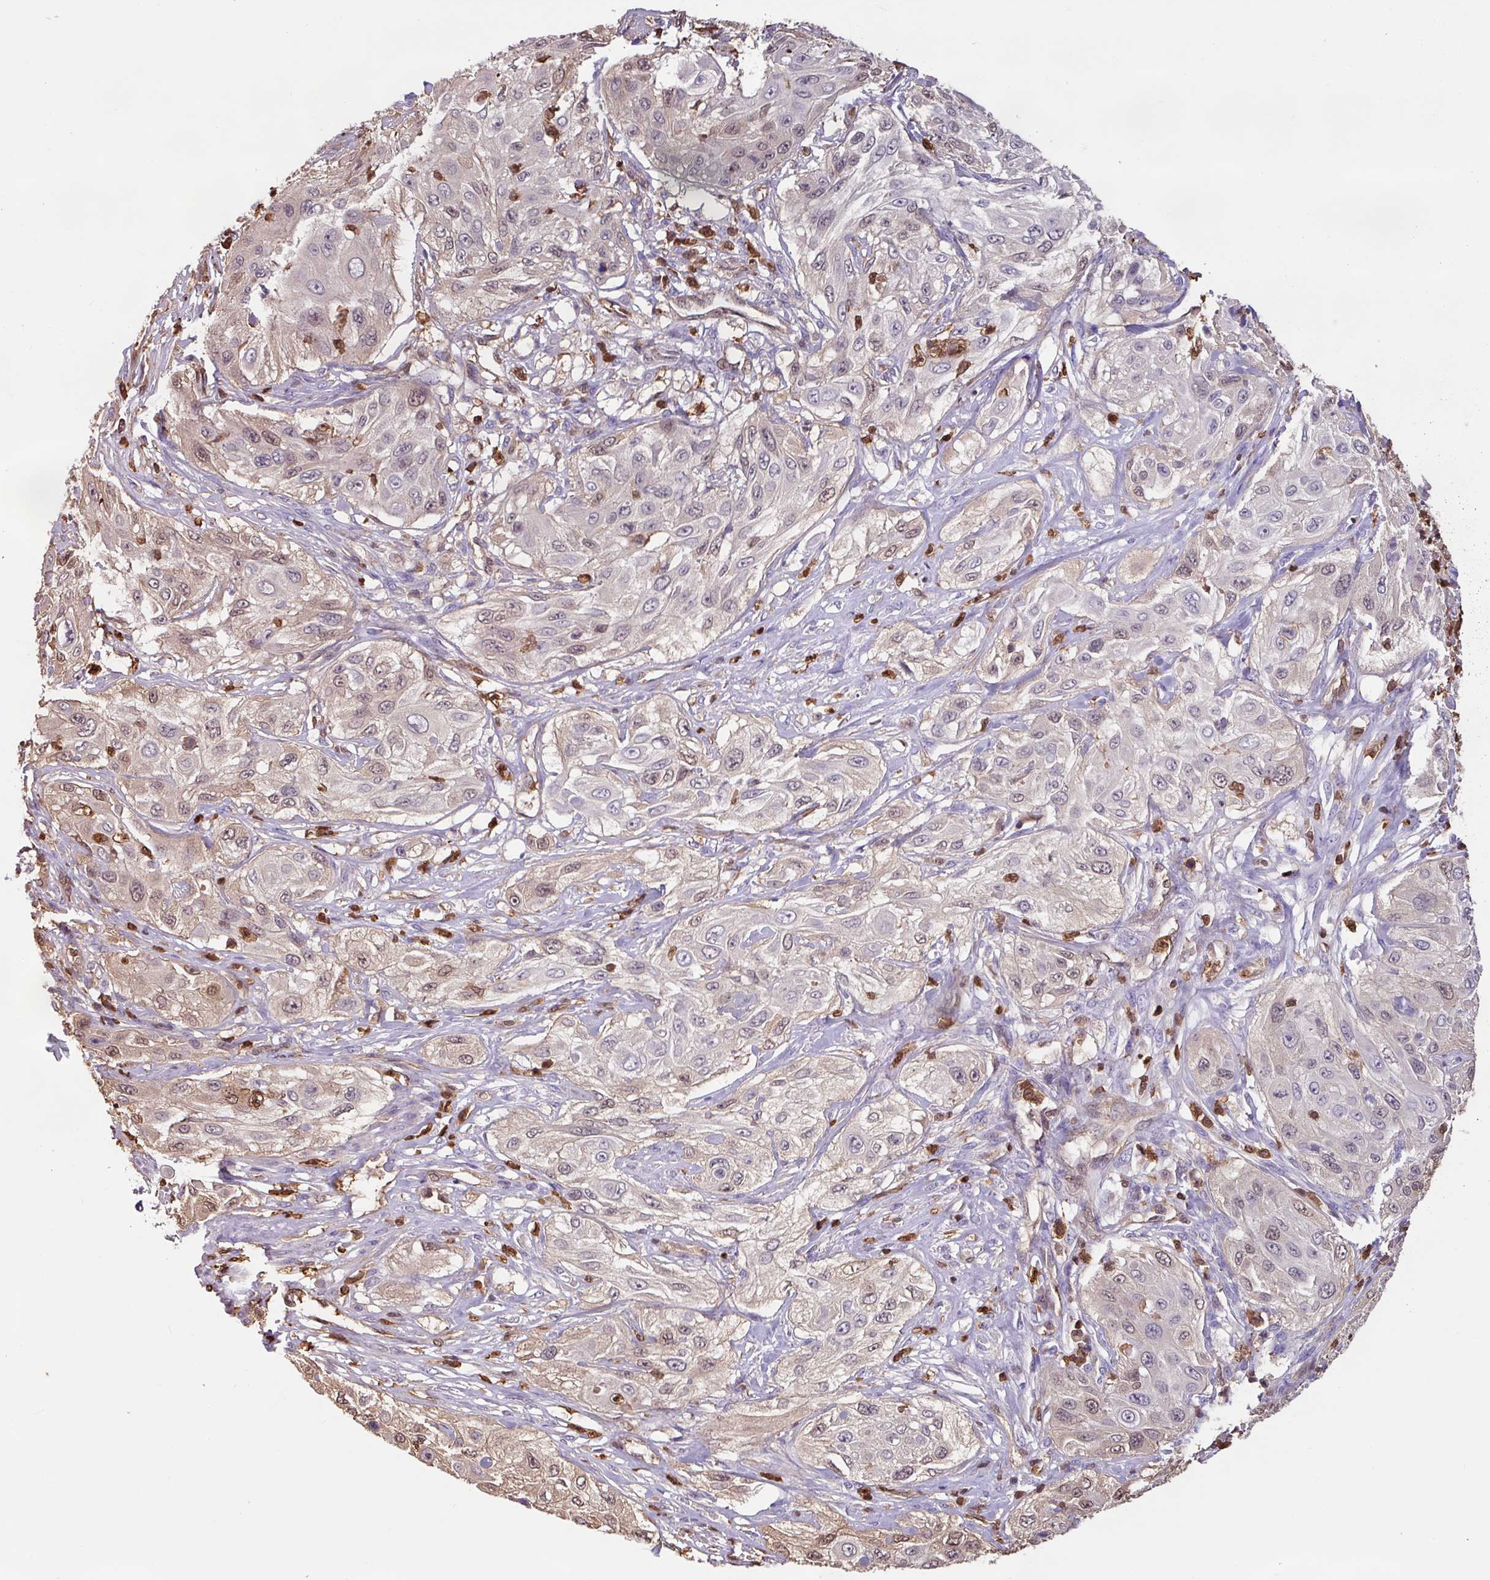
{"staining": {"intensity": "weak", "quantity": "<25%", "location": "cytoplasmic/membranous,nuclear"}, "tissue": "cervical cancer", "cell_type": "Tumor cells", "image_type": "cancer", "snomed": [{"axis": "morphology", "description": "Squamous cell carcinoma, NOS"}, {"axis": "topography", "description": "Cervix"}], "caption": "IHC image of neoplastic tissue: cervical cancer (squamous cell carcinoma) stained with DAB (3,3'-diaminobenzidine) demonstrates no significant protein positivity in tumor cells. Nuclei are stained in blue.", "gene": "ARHGDIB", "patient": {"sex": "female", "age": 42}}